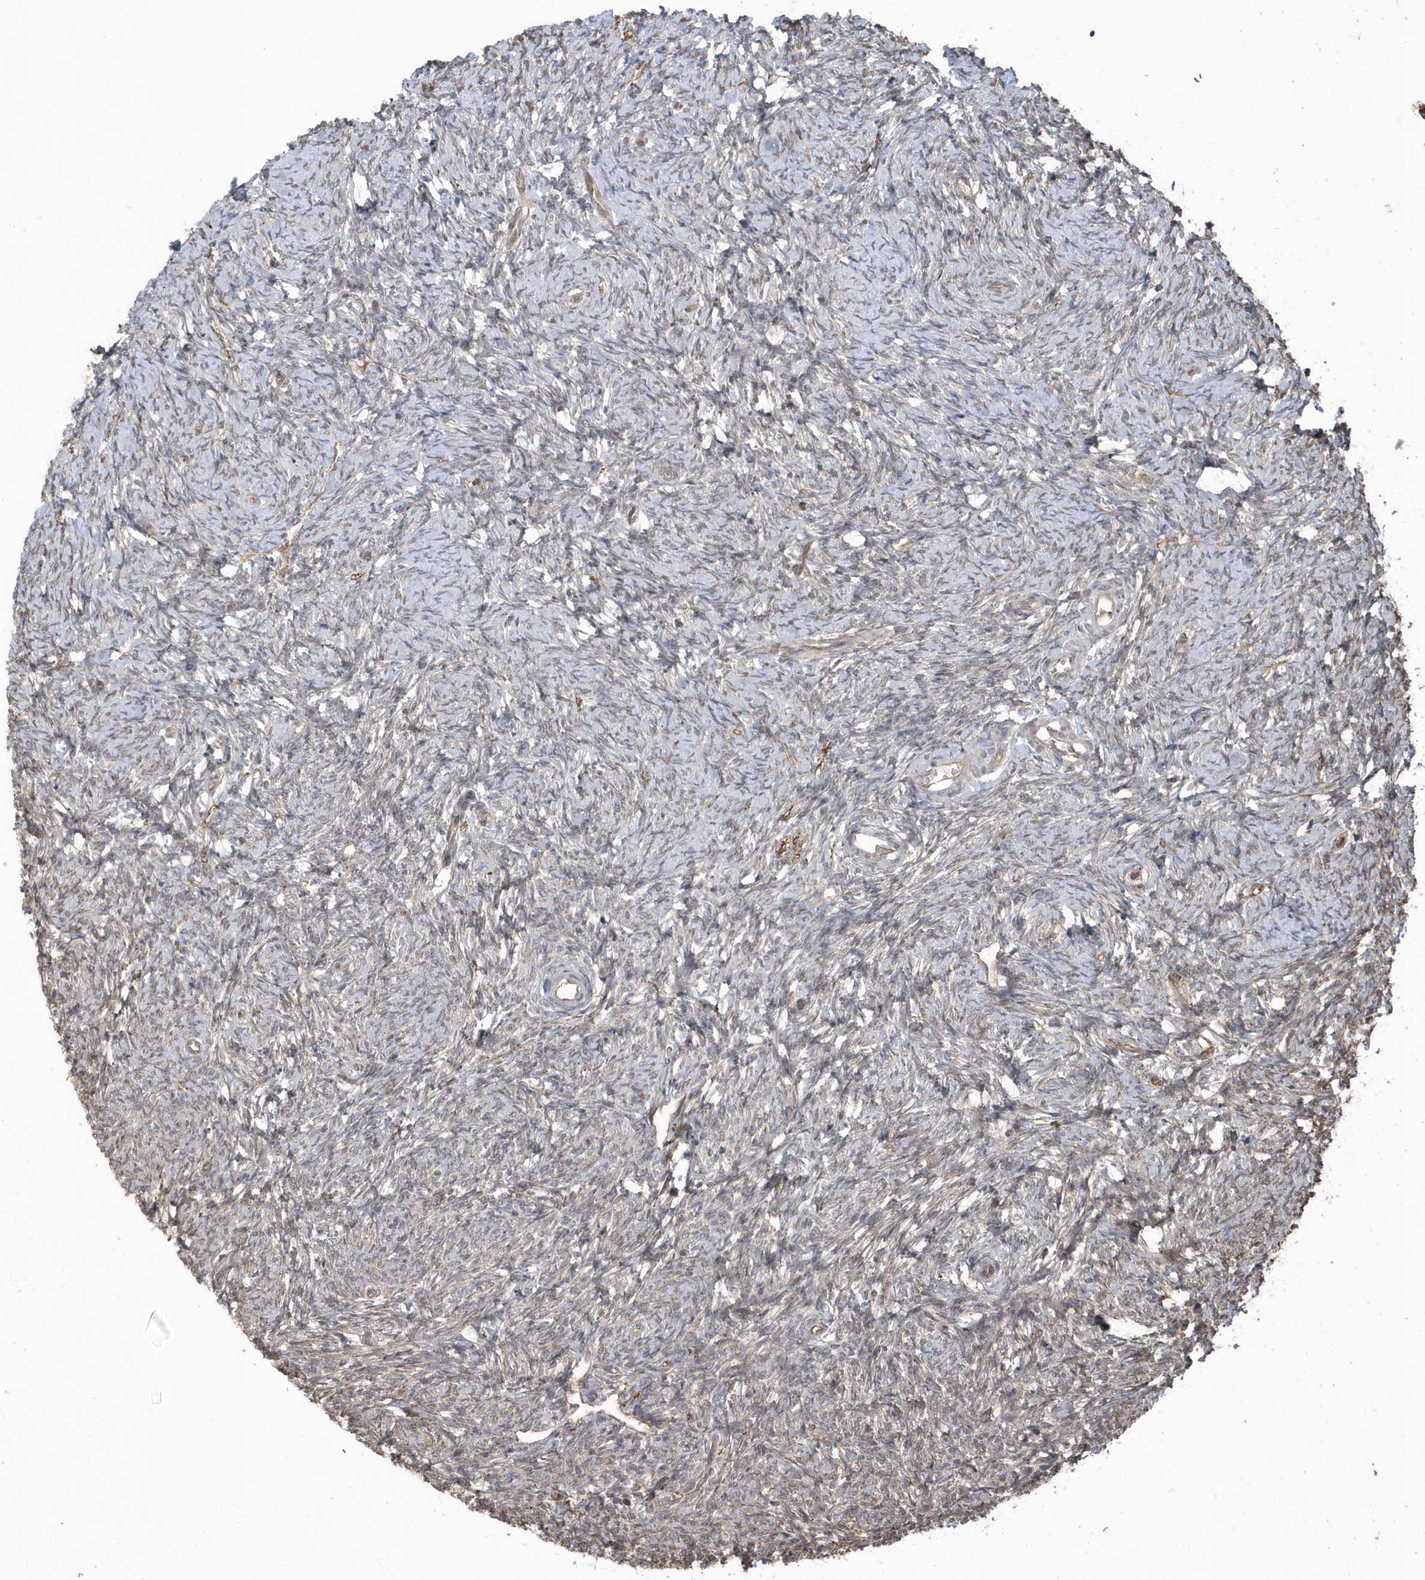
{"staining": {"intensity": "moderate", "quantity": ">75%", "location": "cytoplasmic/membranous"}, "tissue": "ovary", "cell_type": "Follicle cells", "image_type": "normal", "snomed": [{"axis": "morphology", "description": "Normal tissue, NOS"}, {"axis": "morphology", "description": "Cyst, NOS"}, {"axis": "topography", "description": "Ovary"}], "caption": "DAB (3,3'-diaminobenzidine) immunohistochemical staining of benign ovary demonstrates moderate cytoplasmic/membranous protein positivity in about >75% of follicle cells.", "gene": "HERPUD1", "patient": {"sex": "female", "age": 33}}